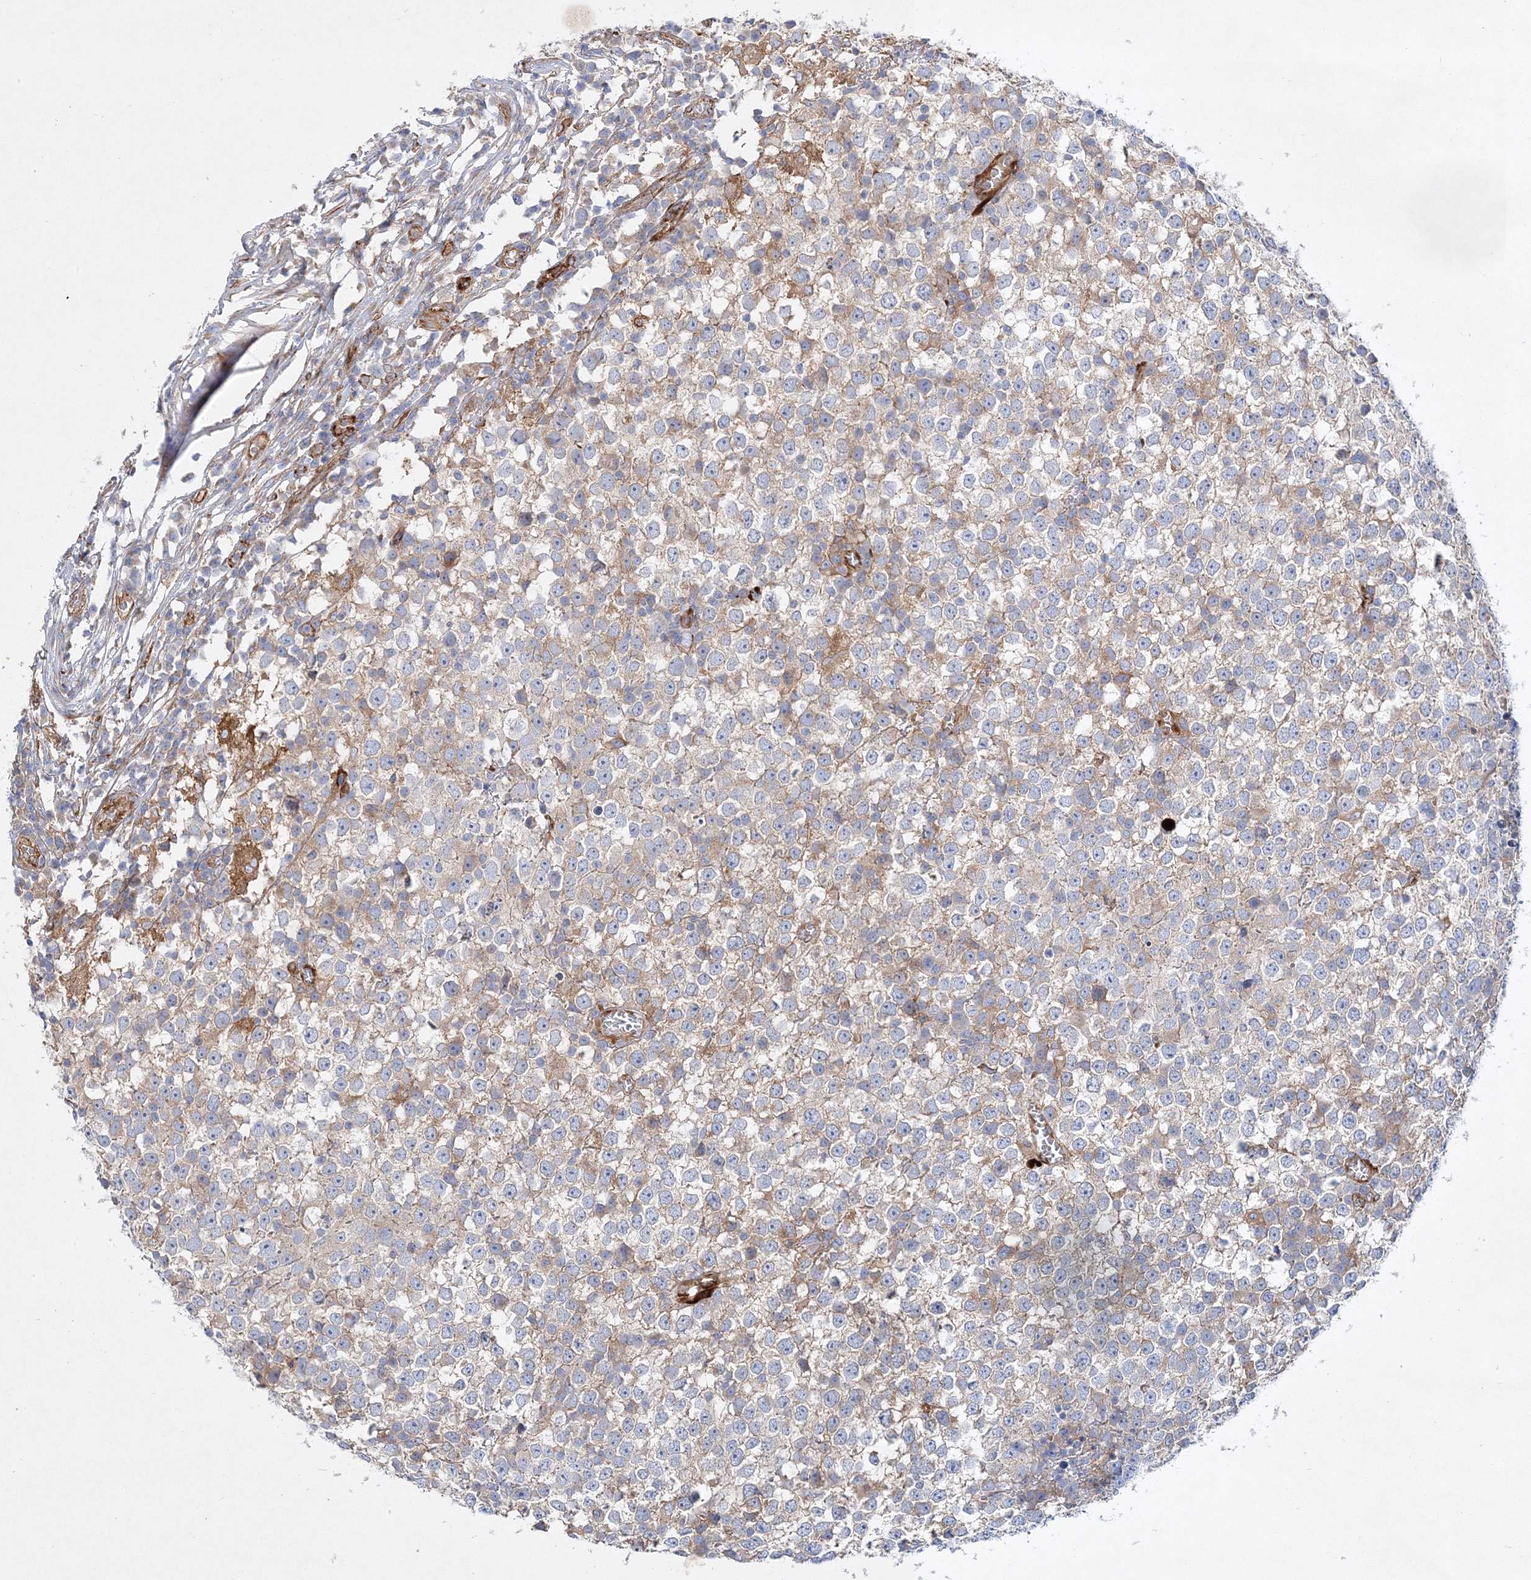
{"staining": {"intensity": "moderate", "quantity": "<25%", "location": "cytoplasmic/membranous"}, "tissue": "testis cancer", "cell_type": "Tumor cells", "image_type": "cancer", "snomed": [{"axis": "morphology", "description": "Seminoma, NOS"}, {"axis": "topography", "description": "Testis"}], "caption": "Human testis cancer stained with a protein marker exhibits moderate staining in tumor cells.", "gene": "ZFYVE16", "patient": {"sex": "male", "age": 65}}